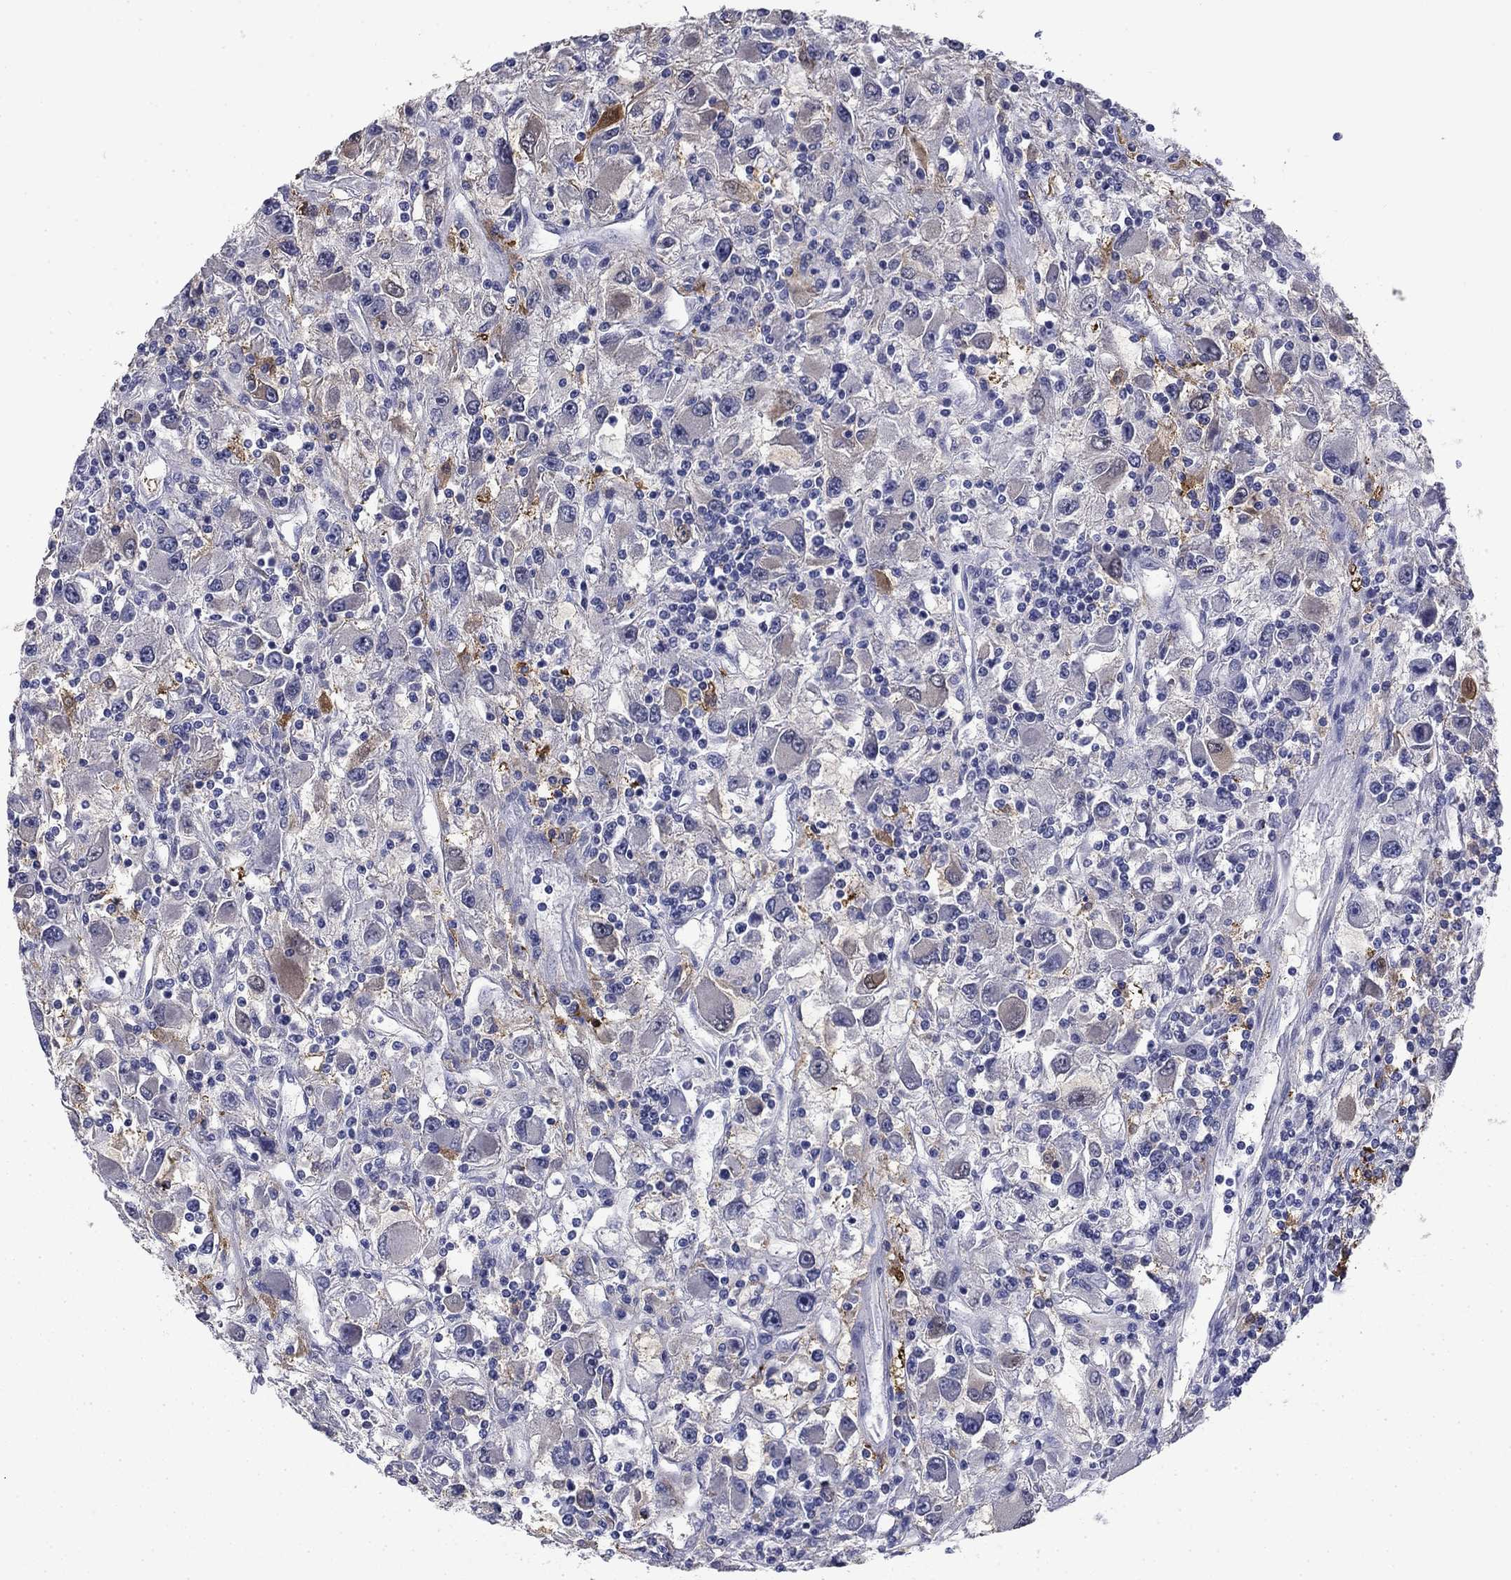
{"staining": {"intensity": "negative", "quantity": "none", "location": "none"}, "tissue": "renal cancer", "cell_type": "Tumor cells", "image_type": "cancer", "snomed": [{"axis": "morphology", "description": "Adenocarcinoma, NOS"}, {"axis": "topography", "description": "Kidney"}], "caption": "Tumor cells show no significant protein staining in adenocarcinoma (renal).", "gene": "BCL2L14", "patient": {"sex": "female", "age": 67}}